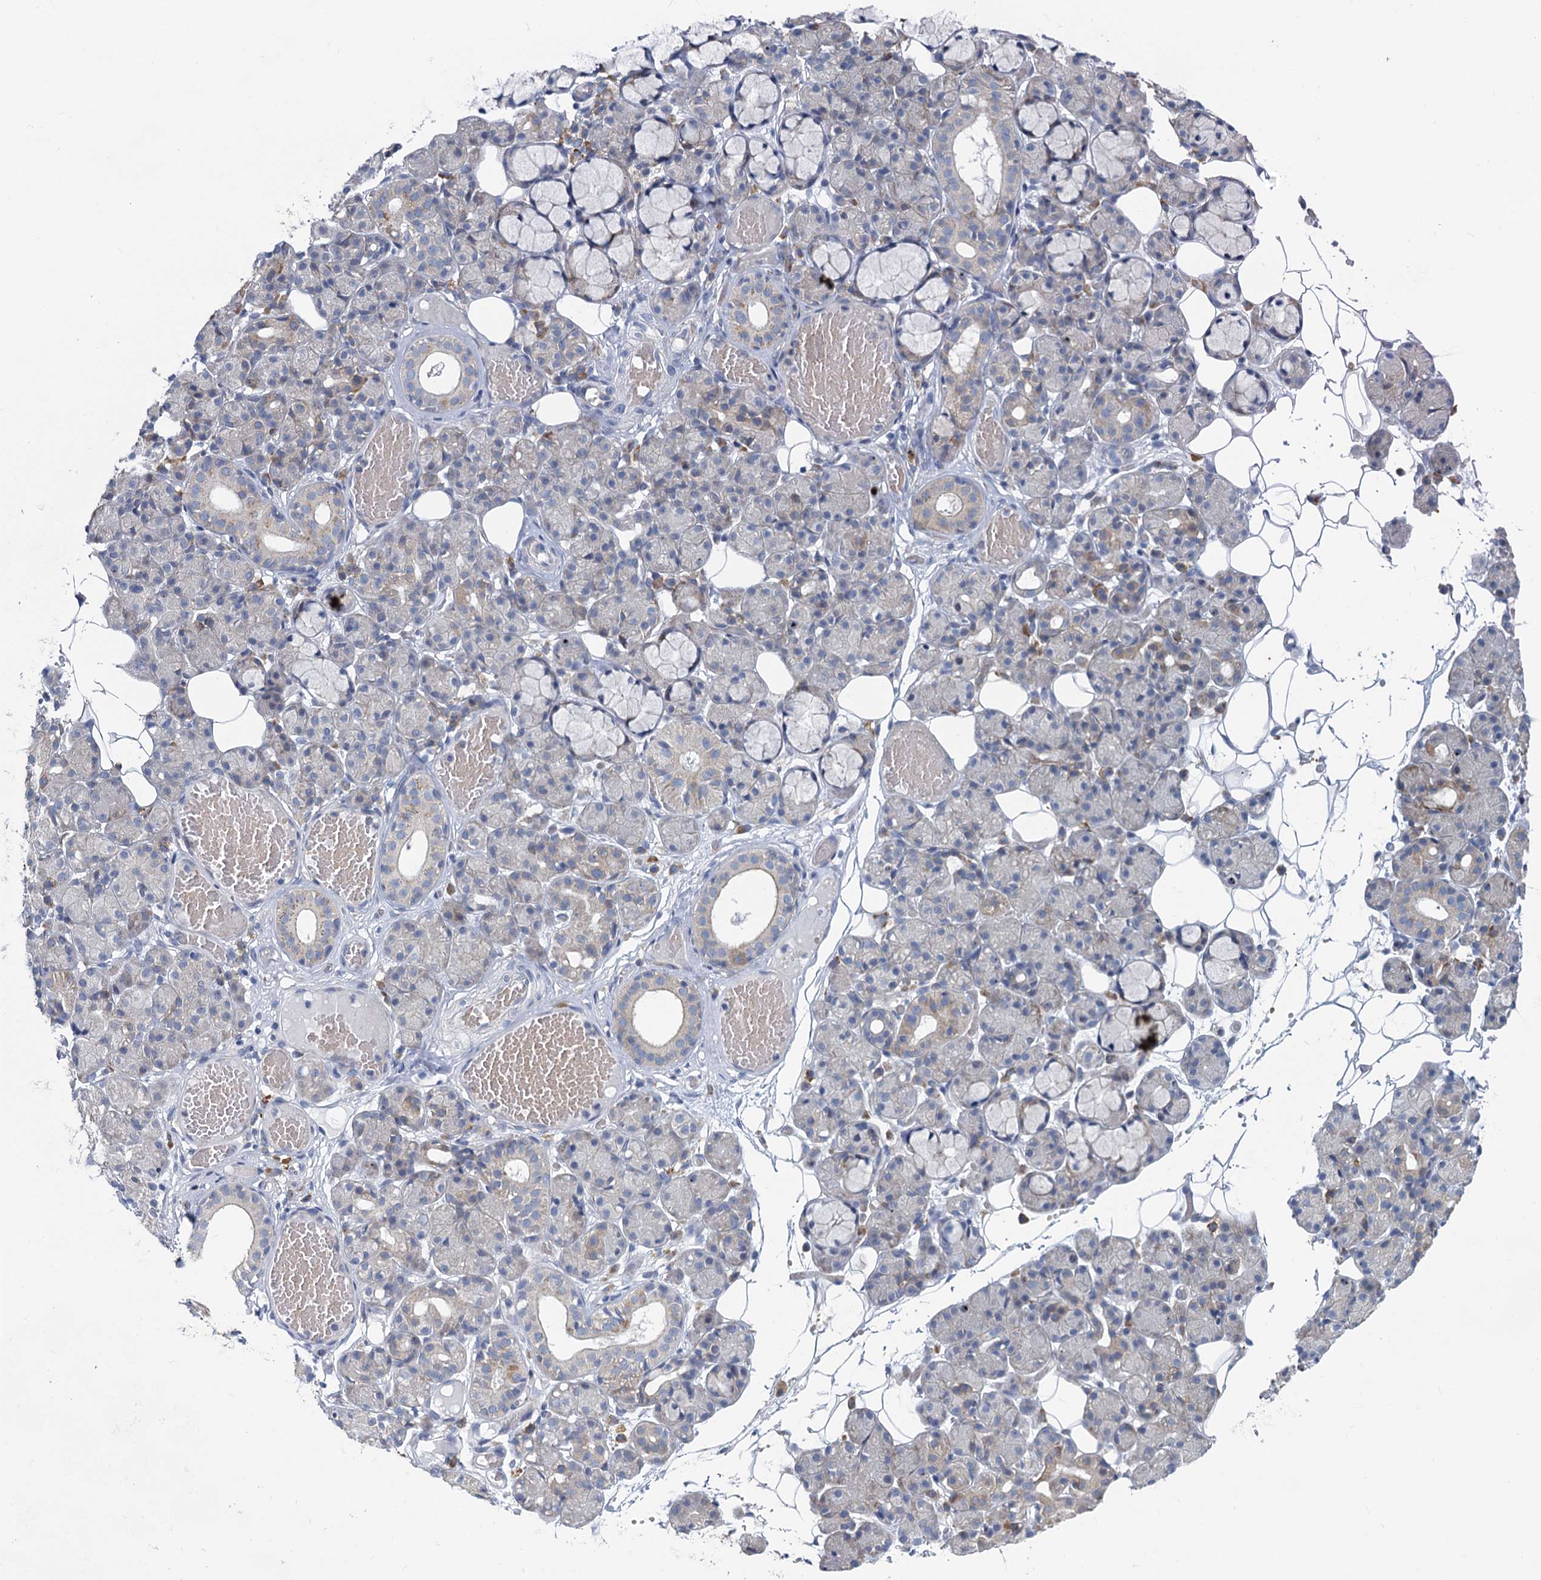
{"staining": {"intensity": "negative", "quantity": "none", "location": "none"}, "tissue": "salivary gland", "cell_type": "Glandular cells", "image_type": "normal", "snomed": [{"axis": "morphology", "description": "Normal tissue, NOS"}, {"axis": "topography", "description": "Salivary gland"}], "caption": "High magnification brightfield microscopy of benign salivary gland stained with DAB (brown) and counterstained with hematoxylin (blue): glandular cells show no significant positivity.", "gene": "PRSS35", "patient": {"sex": "male", "age": 63}}